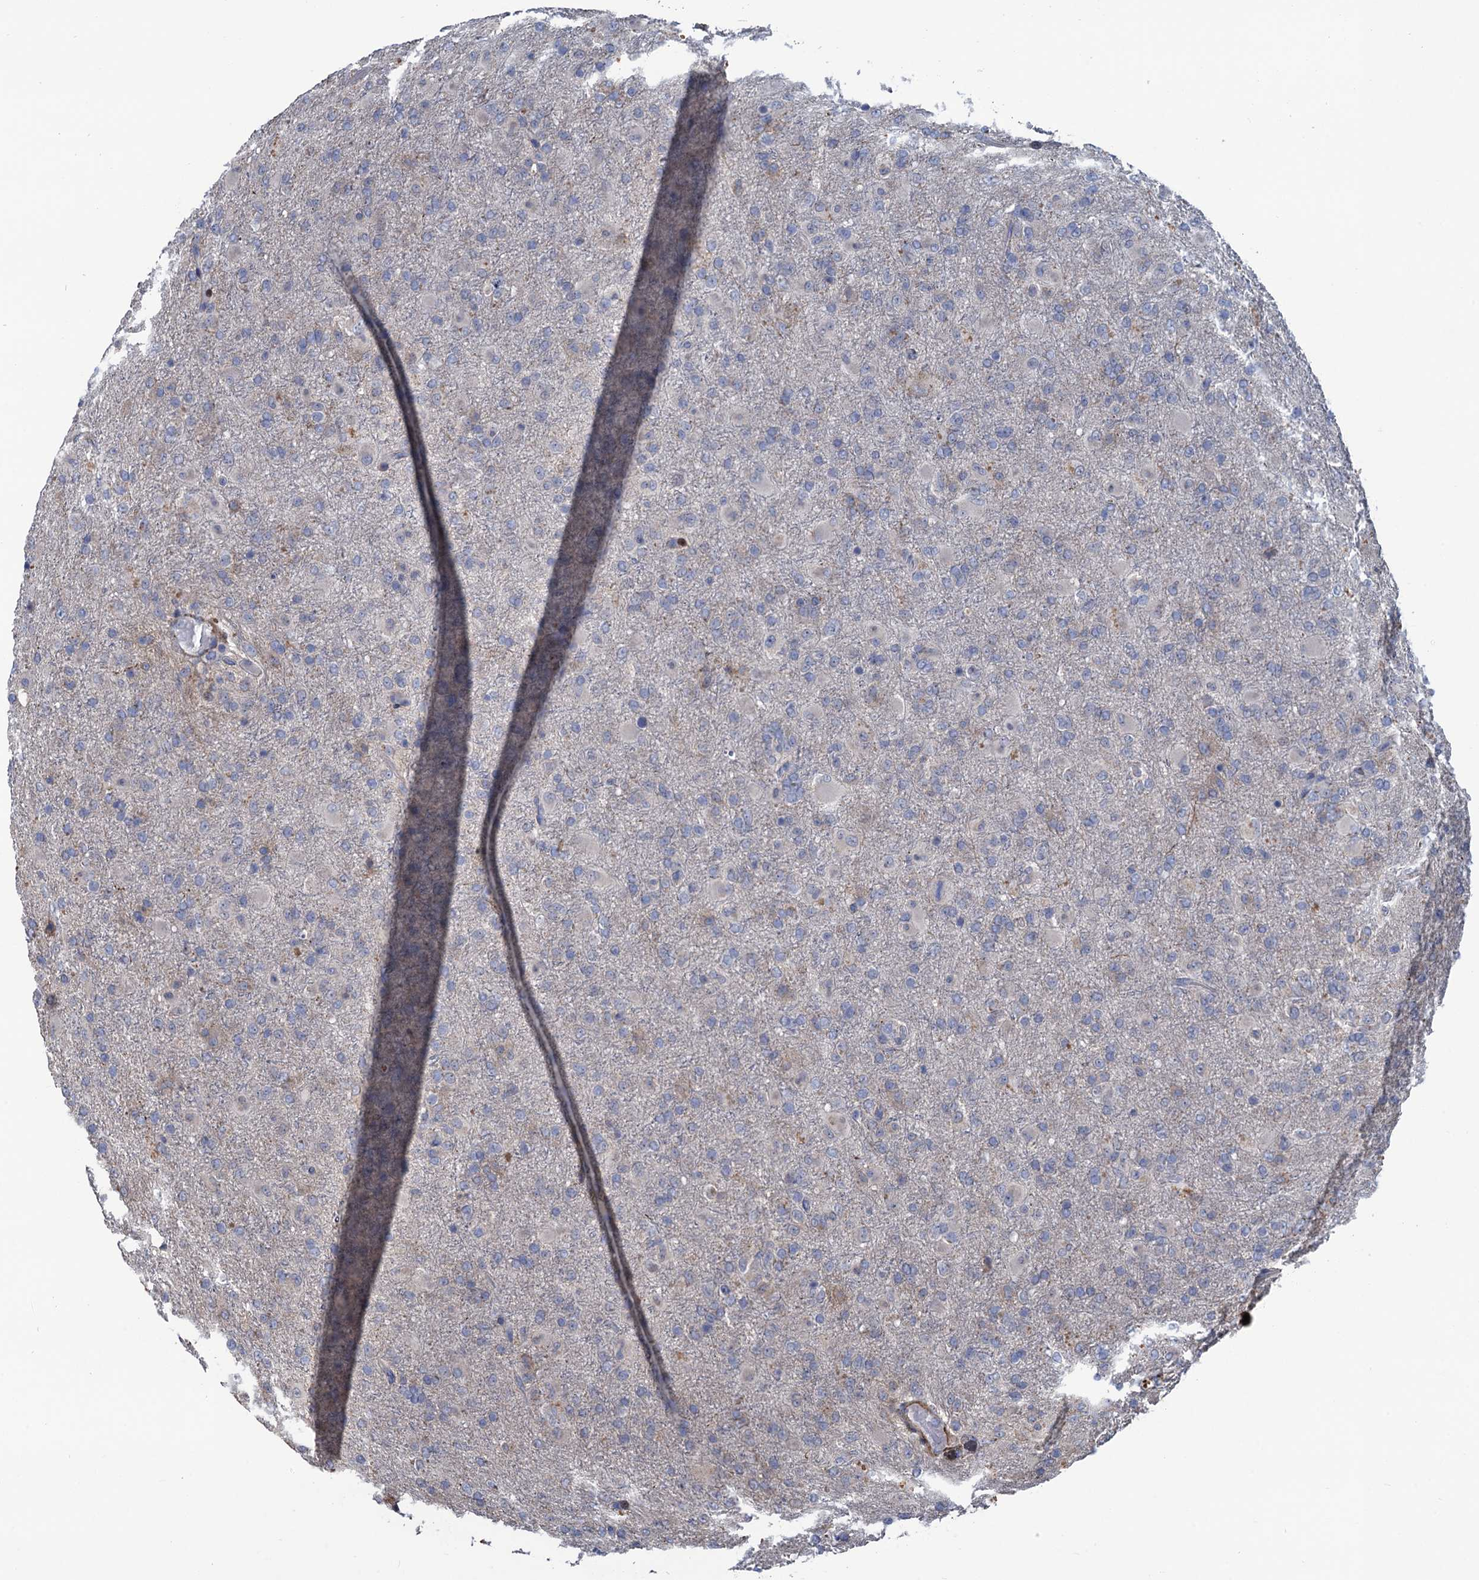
{"staining": {"intensity": "negative", "quantity": "none", "location": "none"}, "tissue": "glioma", "cell_type": "Tumor cells", "image_type": "cancer", "snomed": [{"axis": "morphology", "description": "Glioma, malignant, Low grade"}, {"axis": "topography", "description": "Brain"}], "caption": "This is an IHC micrograph of malignant glioma (low-grade). There is no expression in tumor cells.", "gene": "ESYT3", "patient": {"sex": "male", "age": 65}}